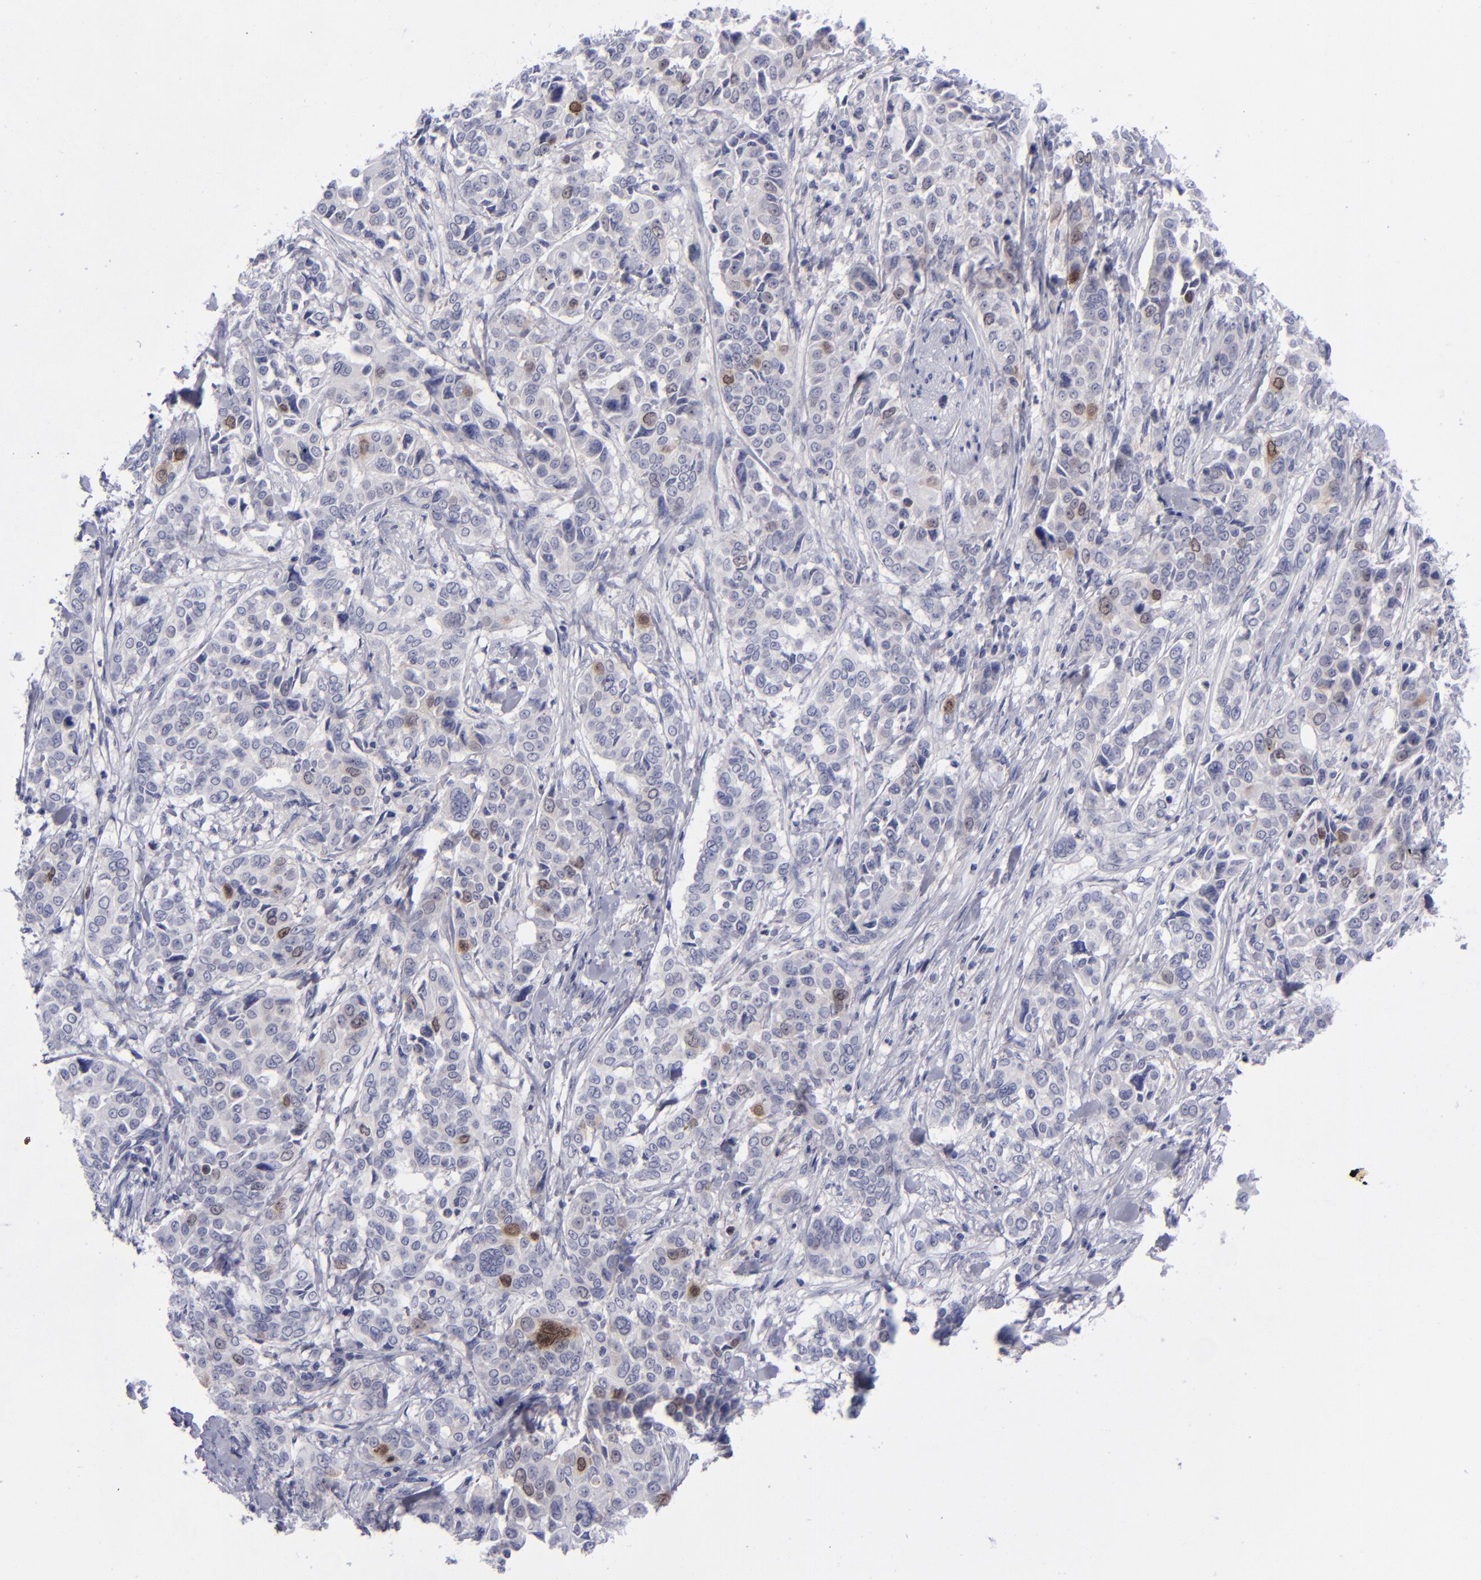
{"staining": {"intensity": "weak", "quantity": "<25%", "location": "nuclear"}, "tissue": "pancreatic cancer", "cell_type": "Tumor cells", "image_type": "cancer", "snomed": [{"axis": "morphology", "description": "Adenocarcinoma, NOS"}, {"axis": "topography", "description": "Pancreas"}], "caption": "DAB (3,3'-diaminobenzidine) immunohistochemical staining of human adenocarcinoma (pancreatic) displays no significant staining in tumor cells.", "gene": "AURKA", "patient": {"sex": "female", "age": 52}}